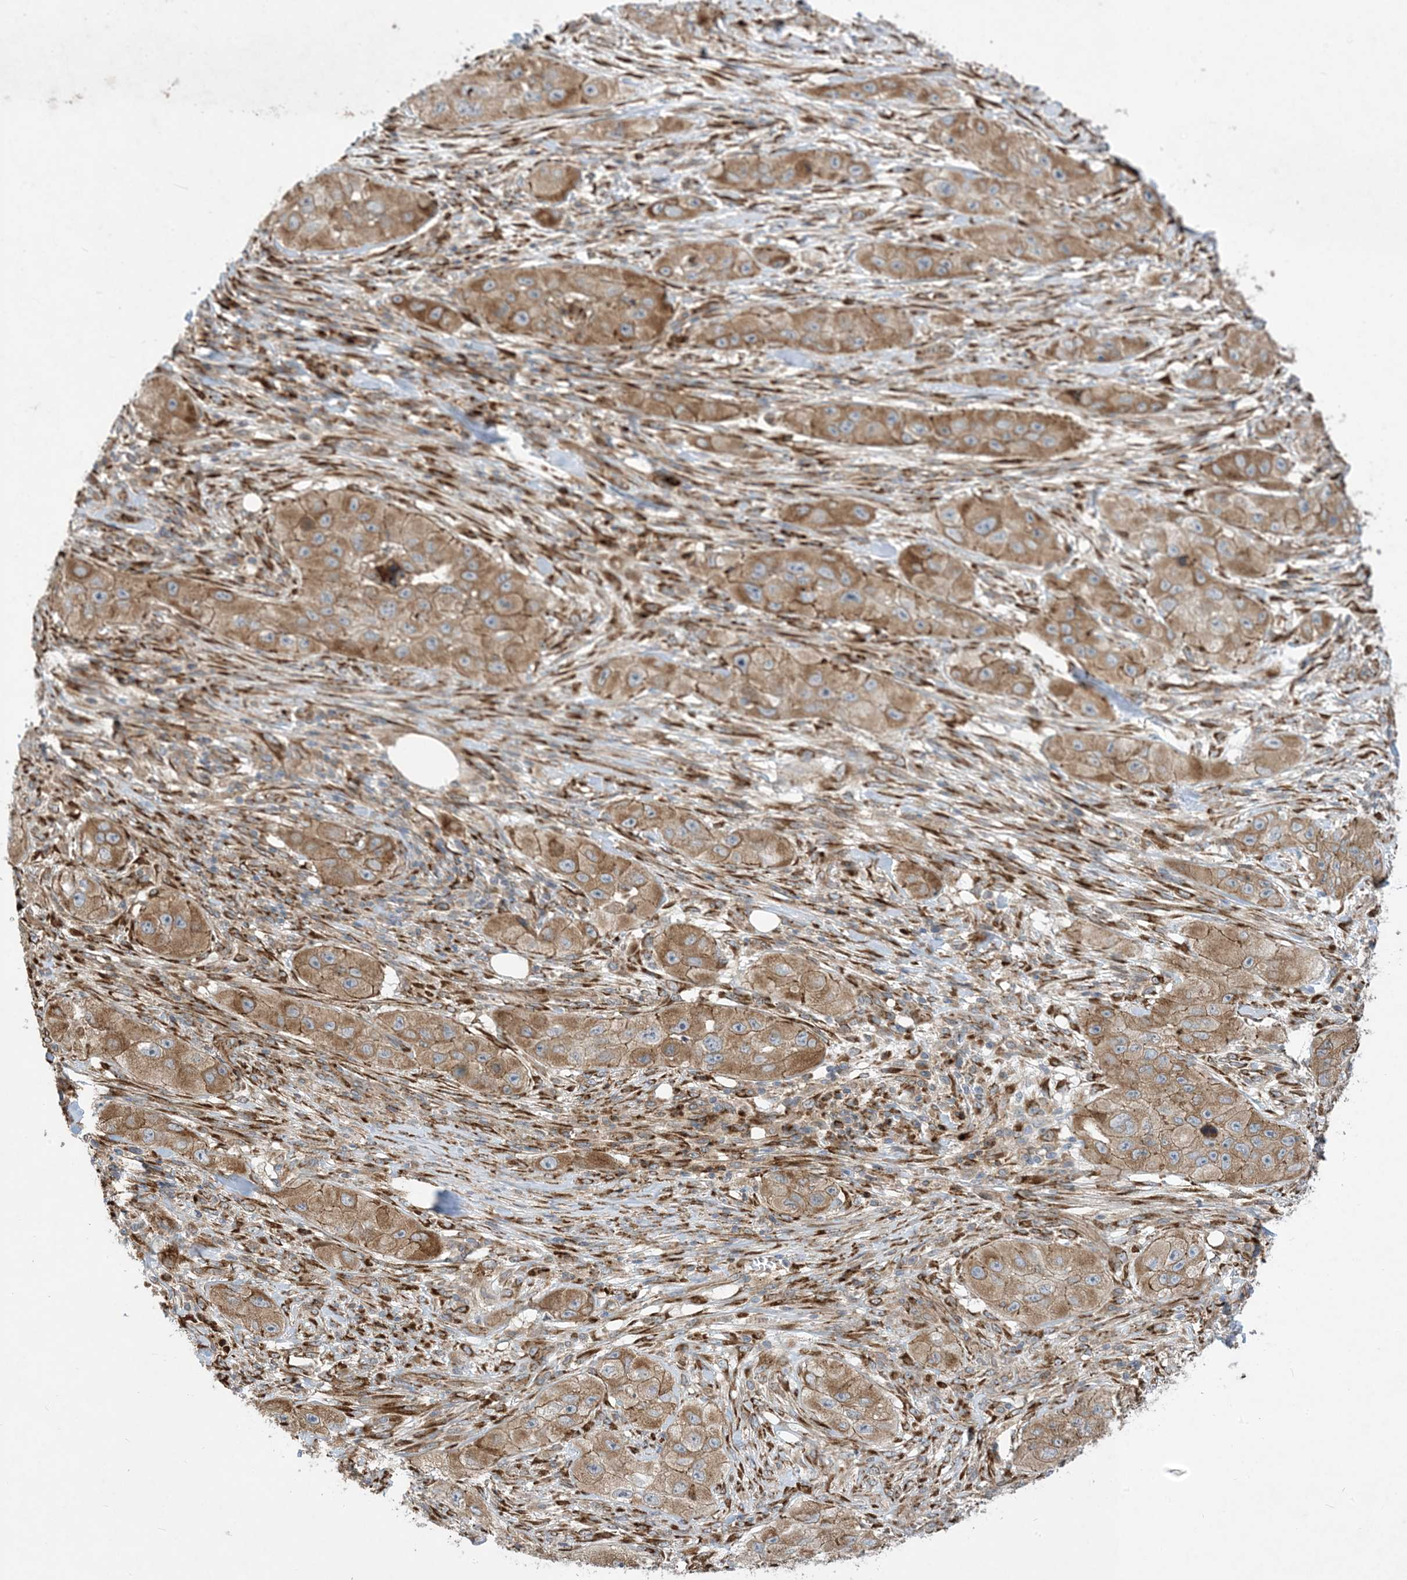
{"staining": {"intensity": "moderate", "quantity": ">75%", "location": "cytoplasmic/membranous"}, "tissue": "skin cancer", "cell_type": "Tumor cells", "image_type": "cancer", "snomed": [{"axis": "morphology", "description": "Squamous cell carcinoma, NOS"}, {"axis": "topography", "description": "Skin"}, {"axis": "topography", "description": "Subcutis"}], "caption": "An IHC histopathology image of neoplastic tissue is shown. Protein staining in brown labels moderate cytoplasmic/membranous positivity in squamous cell carcinoma (skin) within tumor cells.", "gene": "OTOP1", "patient": {"sex": "male", "age": 73}}